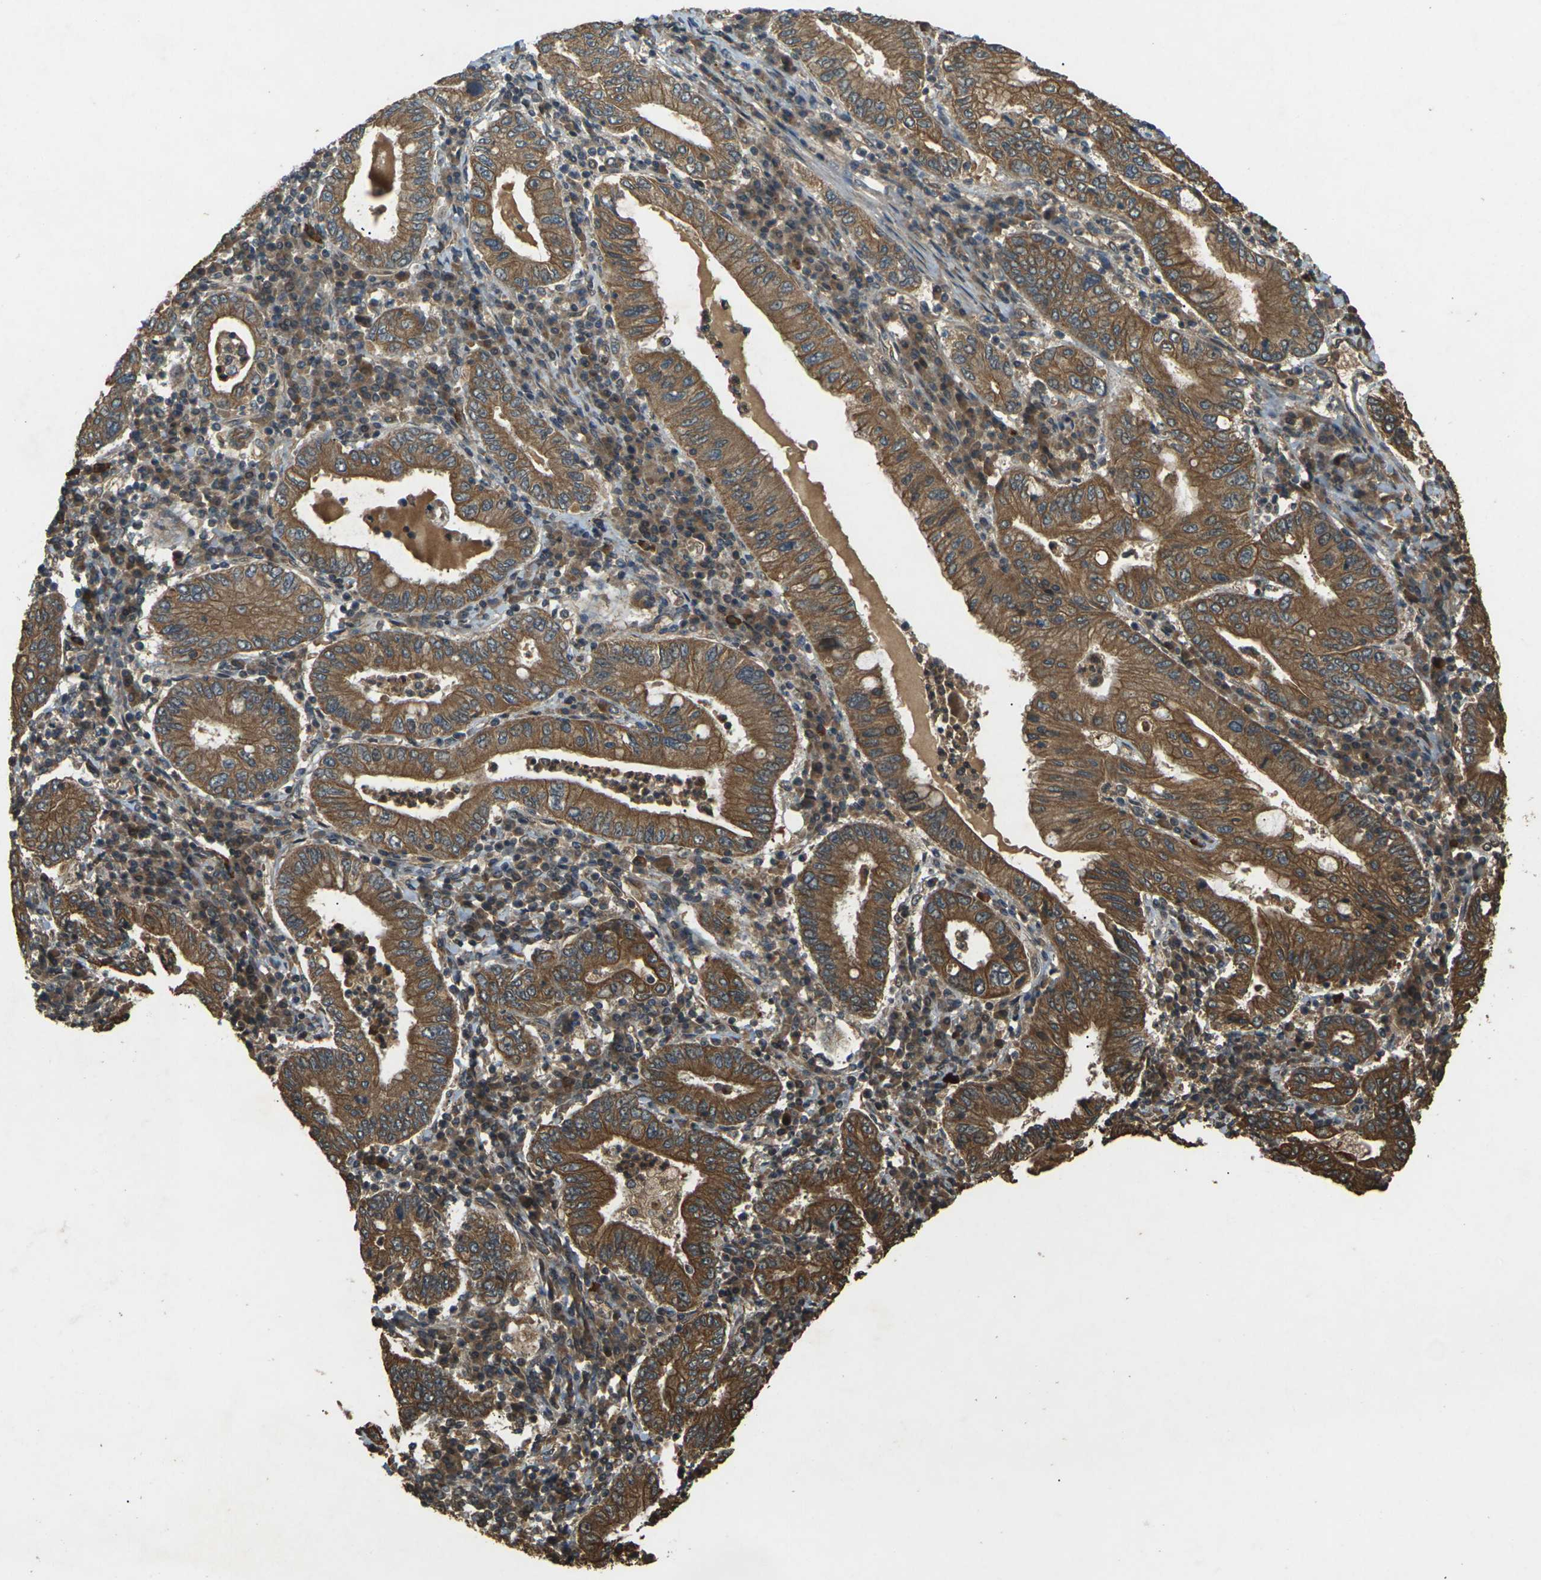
{"staining": {"intensity": "strong", "quantity": ">75%", "location": "cytoplasmic/membranous"}, "tissue": "stomach cancer", "cell_type": "Tumor cells", "image_type": "cancer", "snomed": [{"axis": "morphology", "description": "Normal tissue, NOS"}, {"axis": "morphology", "description": "Adenocarcinoma, NOS"}, {"axis": "topography", "description": "Esophagus"}, {"axis": "topography", "description": "Stomach, upper"}, {"axis": "topography", "description": "Peripheral nerve tissue"}], "caption": "Protein expression analysis of human adenocarcinoma (stomach) reveals strong cytoplasmic/membranous staining in about >75% of tumor cells.", "gene": "TAP1", "patient": {"sex": "male", "age": 62}}